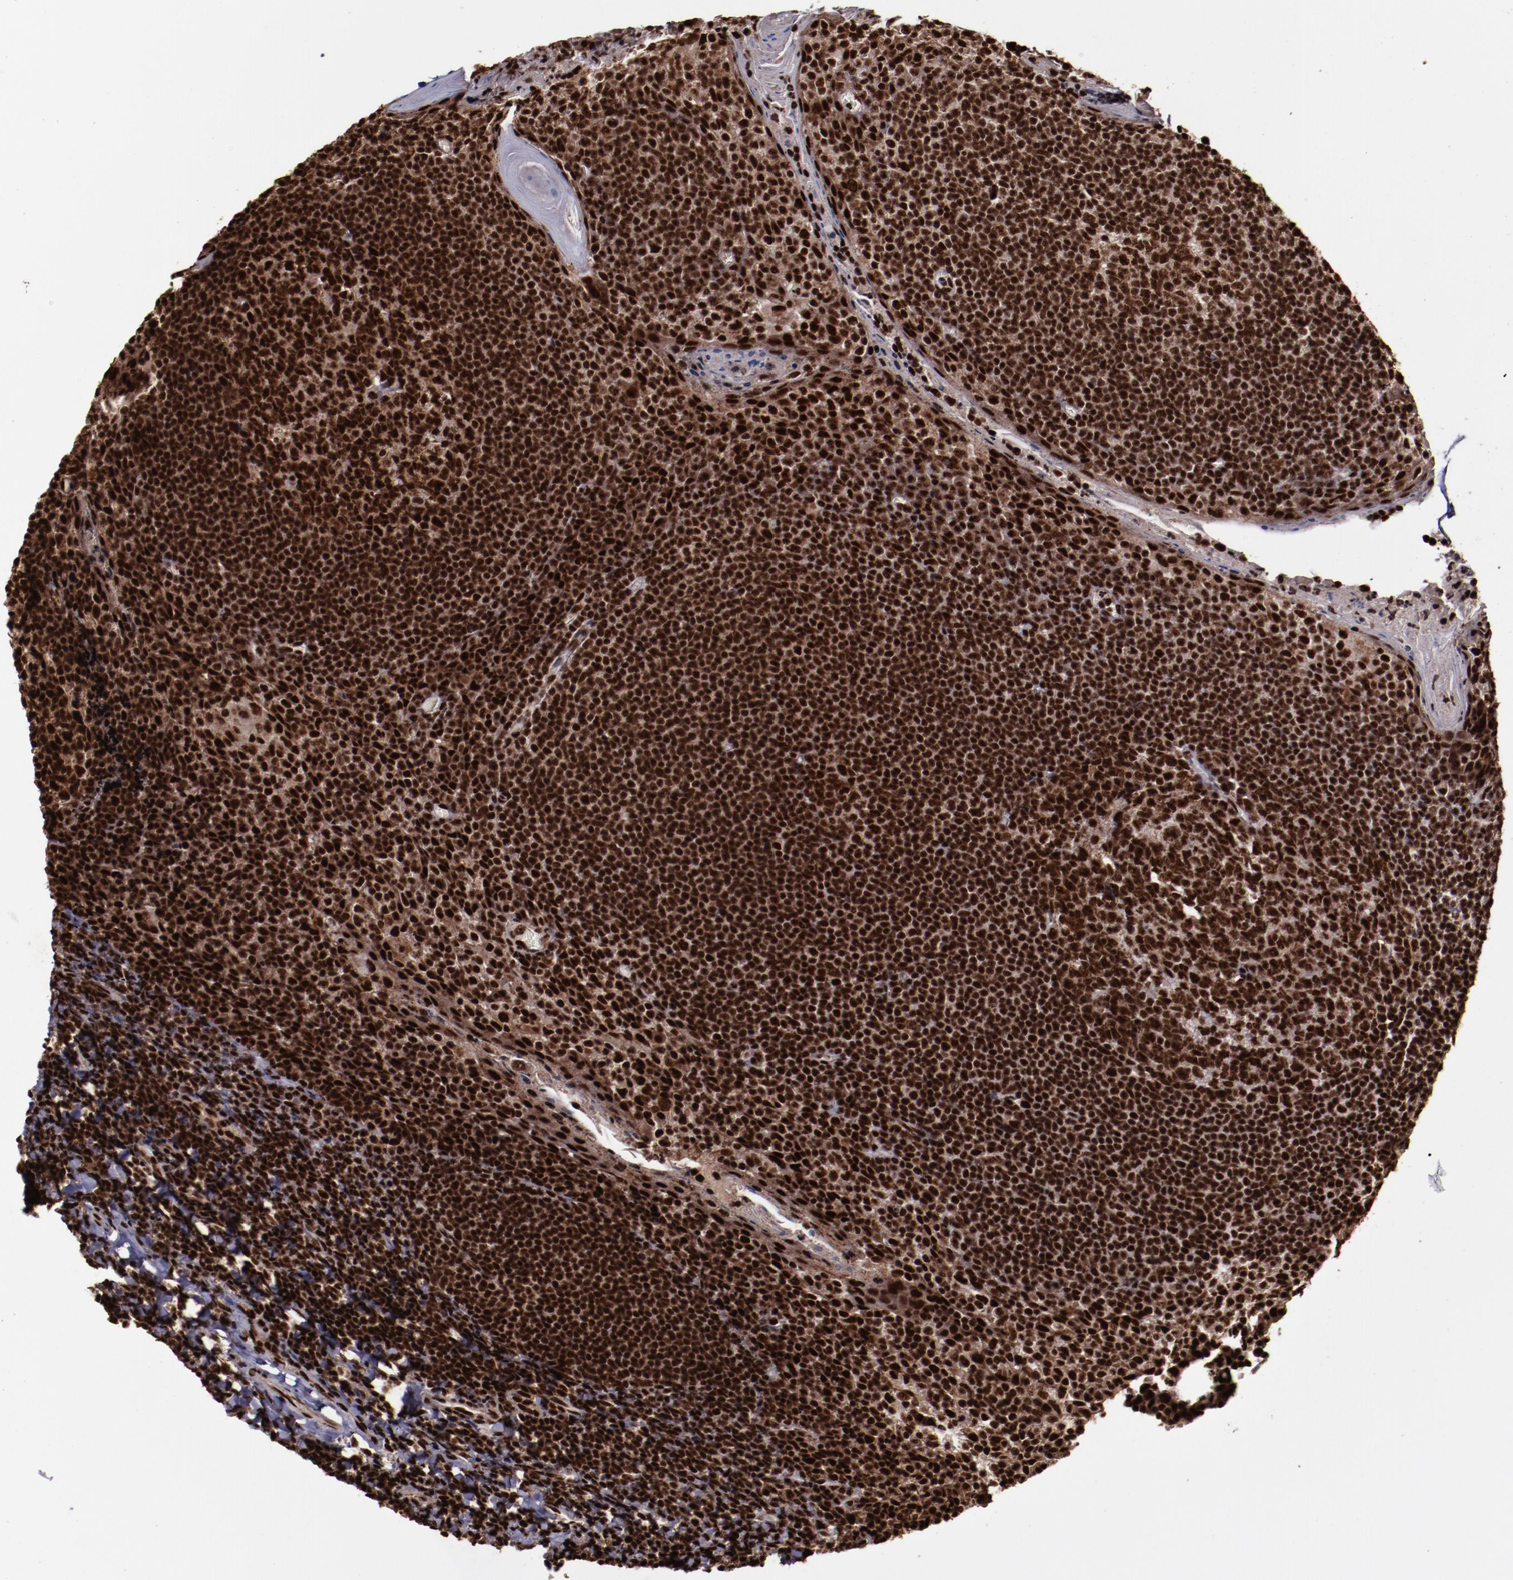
{"staining": {"intensity": "strong", "quantity": ">75%", "location": "nuclear"}, "tissue": "tonsil", "cell_type": "Germinal center cells", "image_type": "normal", "snomed": [{"axis": "morphology", "description": "Normal tissue, NOS"}, {"axis": "topography", "description": "Tonsil"}], "caption": "This is an image of IHC staining of normal tonsil, which shows strong positivity in the nuclear of germinal center cells.", "gene": "SNW1", "patient": {"sex": "male", "age": 31}}